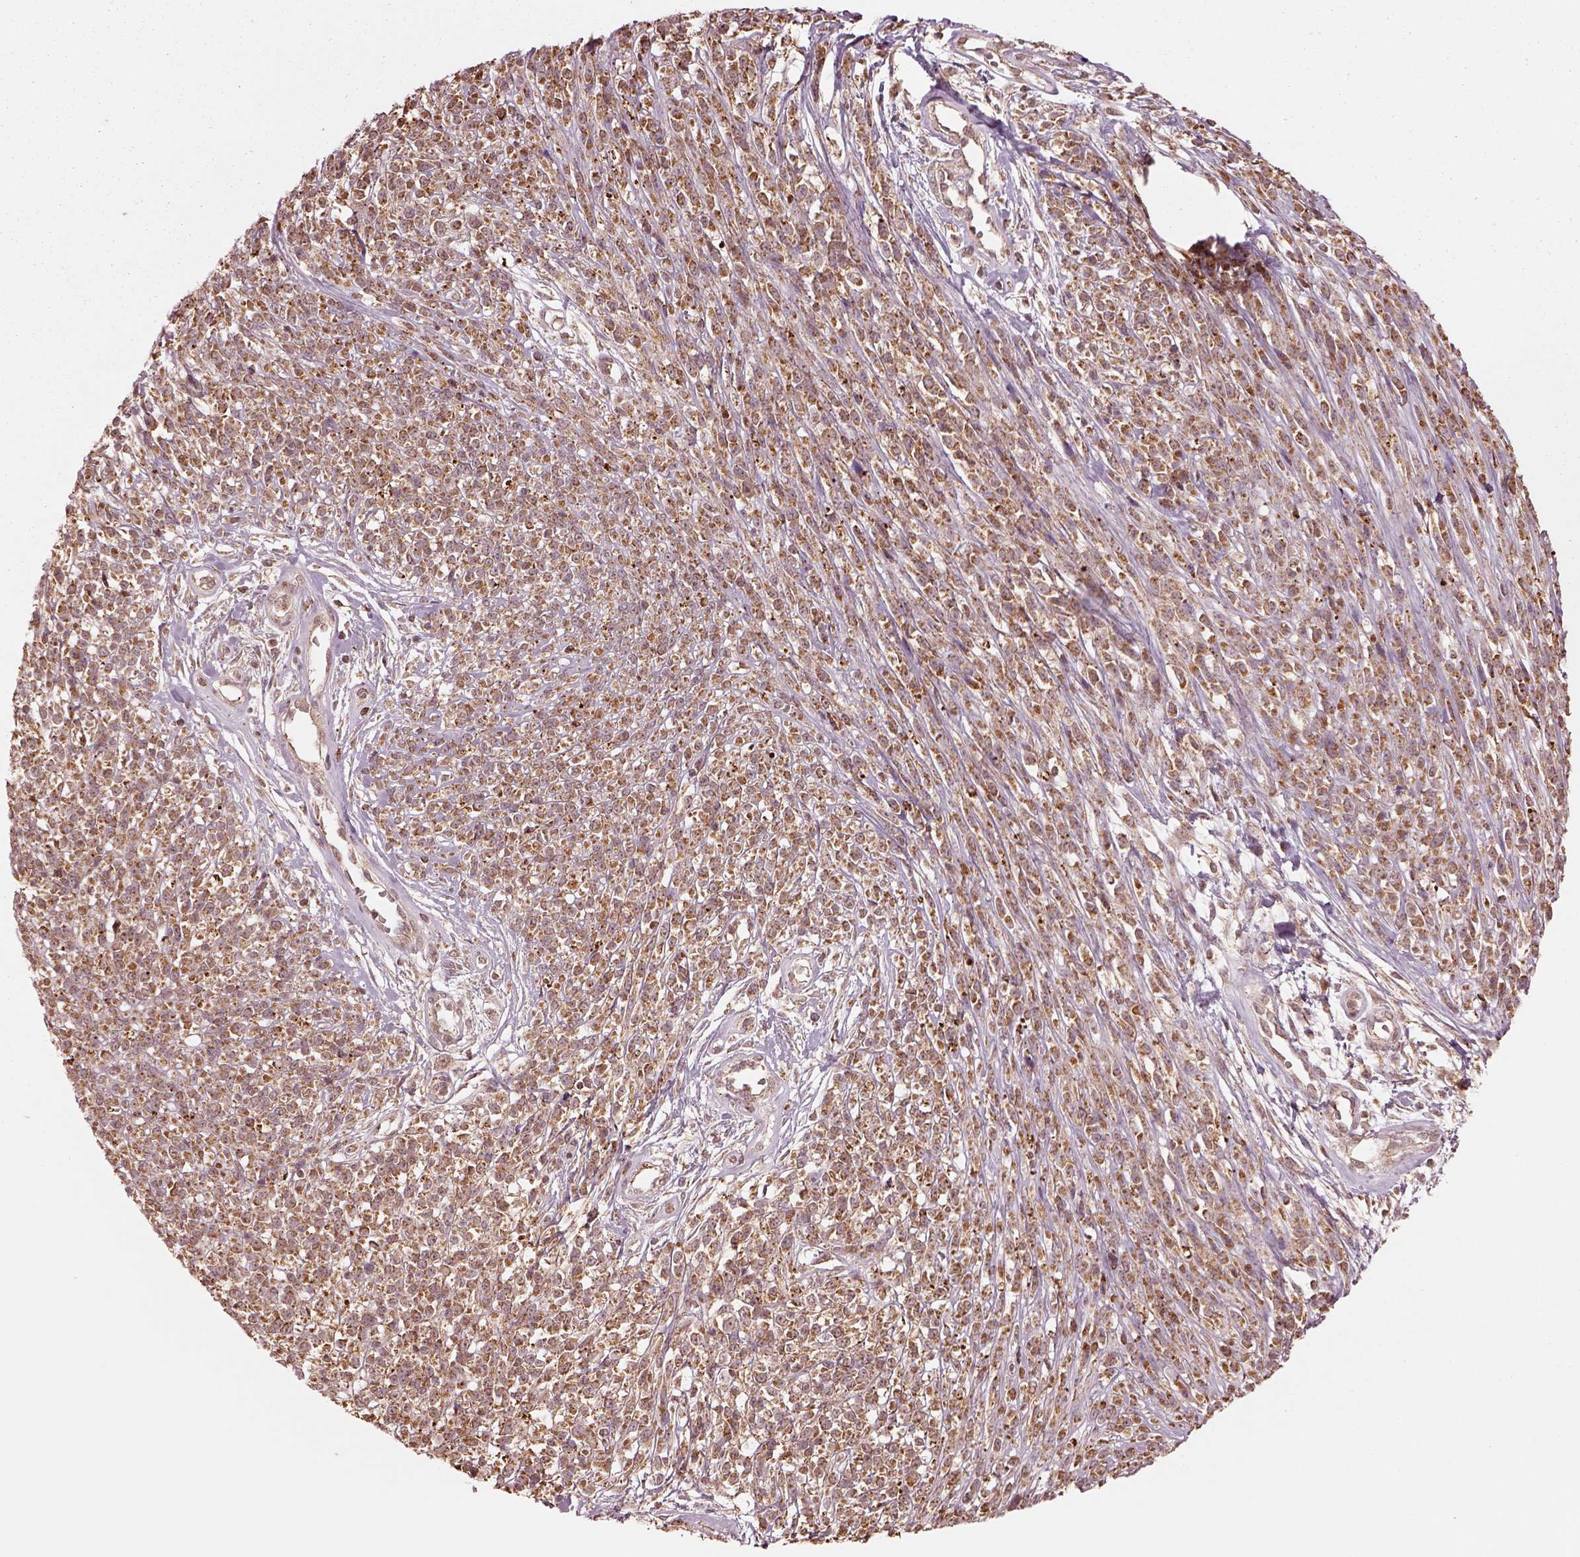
{"staining": {"intensity": "moderate", "quantity": ">75%", "location": "cytoplasmic/membranous"}, "tissue": "melanoma", "cell_type": "Tumor cells", "image_type": "cancer", "snomed": [{"axis": "morphology", "description": "Malignant melanoma, NOS"}, {"axis": "topography", "description": "Skin"}, {"axis": "topography", "description": "Skin of trunk"}], "caption": "High-power microscopy captured an IHC photomicrograph of melanoma, revealing moderate cytoplasmic/membranous expression in about >75% of tumor cells. Immunohistochemistry (ihc) stains the protein of interest in brown and the nuclei are stained blue.", "gene": "SEL1L3", "patient": {"sex": "male", "age": 74}}